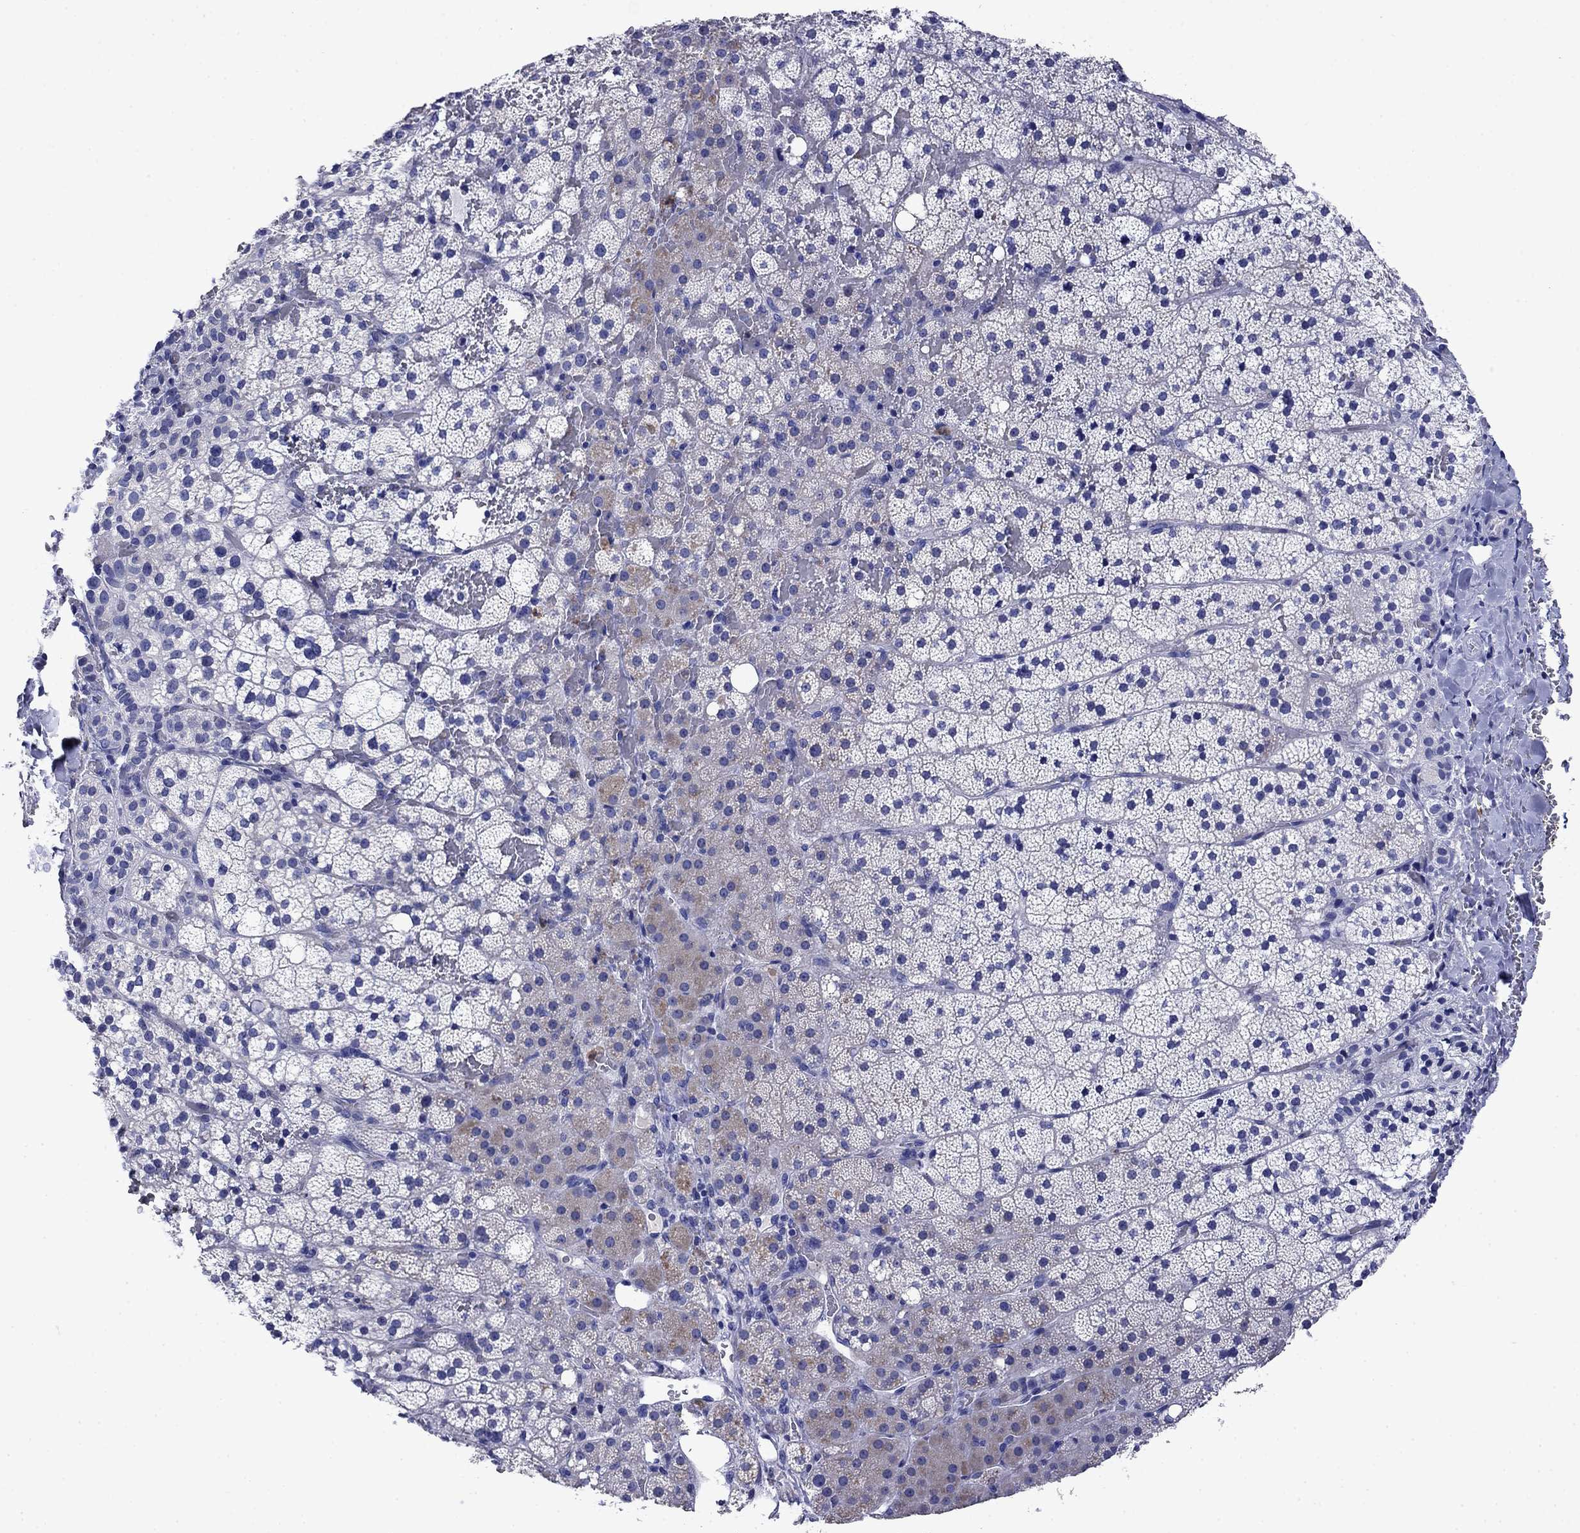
{"staining": {"intensity": "negative", "quantity": "none", "location": "none"}, "tissue": "adrenal gland", "cell_type": "Glandular cells", "image_type": "normal", "snomed": [{"axis": "morphology", "description": "Normal tissue, NOS"}, {"axis": "topography", "description": "Adrenal gland"}], "caption": "Micrograph shows no protein staining in glandular cells of unremarkable adrenal gland. The staining was performed using DAB to visualize the protein expression in brown, while the nuclei were stained in blue with hematoxylin (Magnification: 20x).", "gene": "TFR2", "patient": {"sex": "male", "age": 53}}